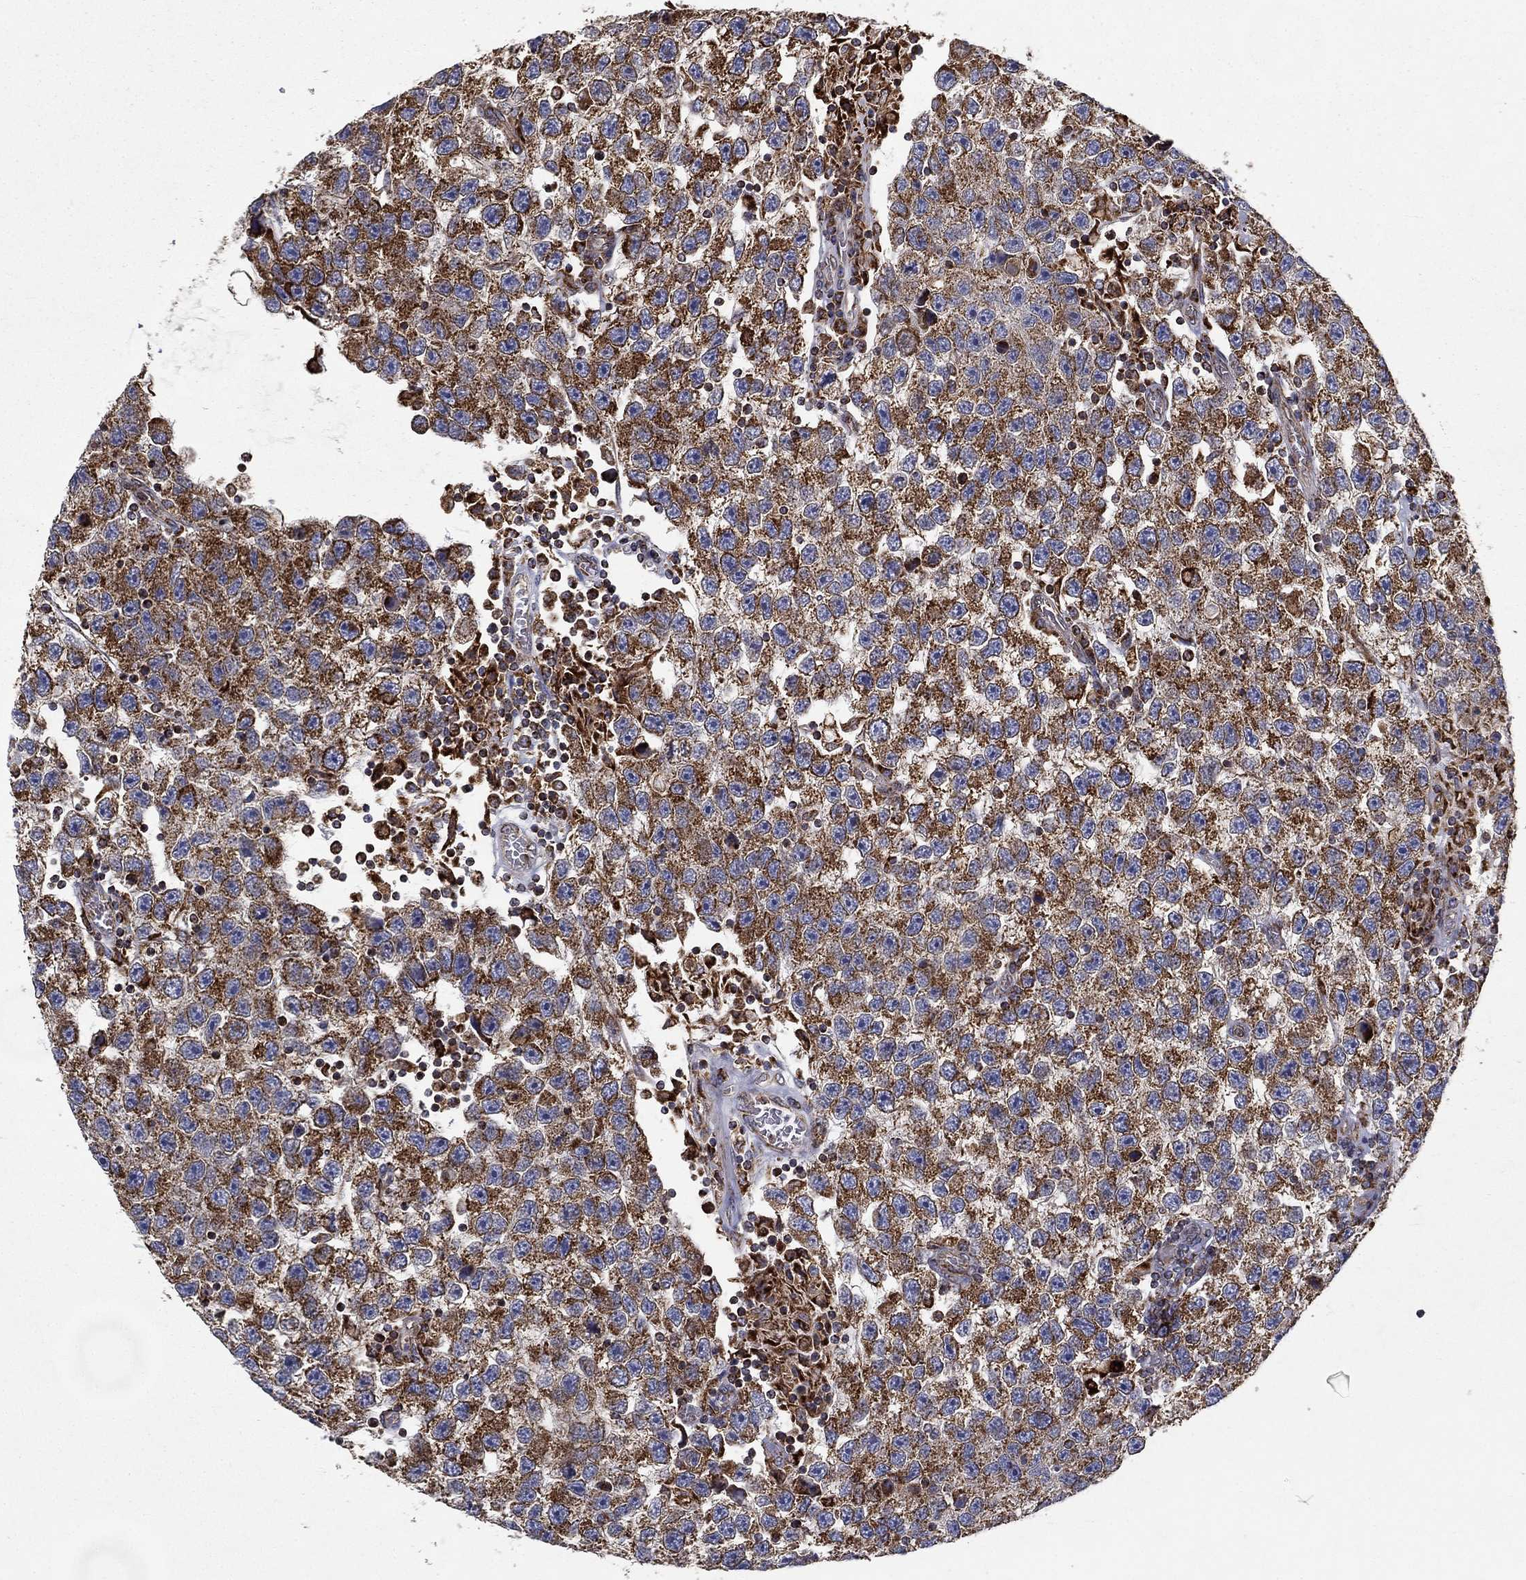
{"staining": {"intensity": "strong", "quantity": "25%-75%", "location": "cytoplasmic/membranous"}, "tissue": "testis cancer", "cell_type": "Tumor cells", "image_type": "cancer", "snomed": [{"axis": "morphology", "description": "Seminoma, NOS"}, {"axis": "topography", "description": "Testis"}], "caption": "Protein analysis of testis cancer tissue reveals strong cytoplasmic/membranous positivity in about 25%-75% of tumor cells. (brown staining indicates protein expression, while blue staining denotes nuclei).", "gene": "MT-CYB", "patient": {"sex": "male", "age": 26}}